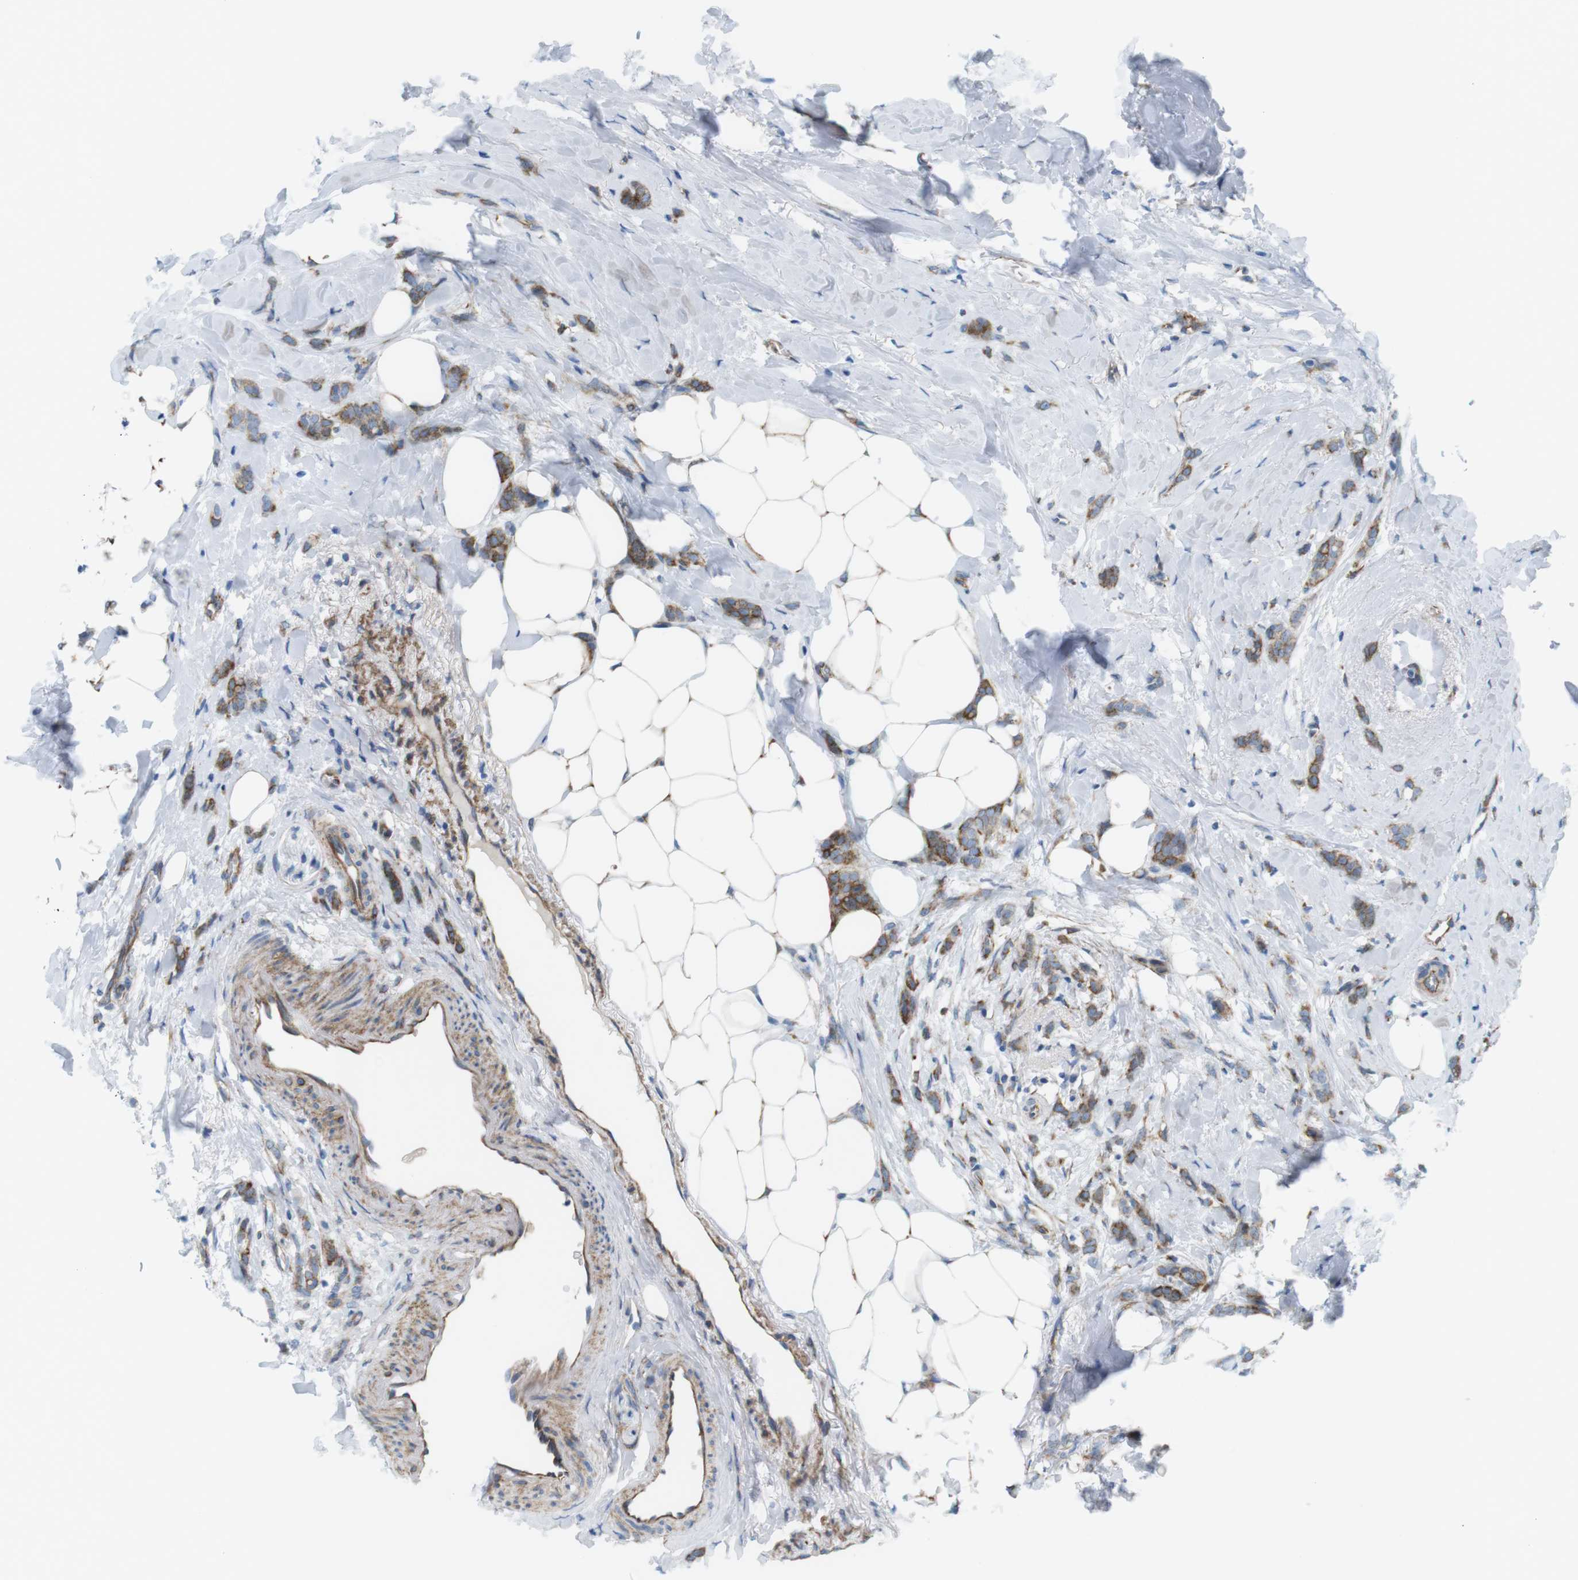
{"staining": {"intensity": "moderate", "quantity": "25%-75%", "location": "cytoplasmic/membranous"}, "tissue": "breast cancer", "cell_type": "Tumor cells", "image_type": "cancer", "snomed": [{"axis": "morphology", "description": "Lobular carcinoma, in situ"}, {"axis": "morphology", "description": "Lobular carcinoma"}, {"axis": "topography", "description": "Breast"}], "caption": "Protein expression by immunohistochemistry shows moderate cytoplasmic/membranous staining in approximately 25%-75% of tumor cells in breast cancer.", "gene": "MYH9", "patient": {"sex": "female", "age": 41}}